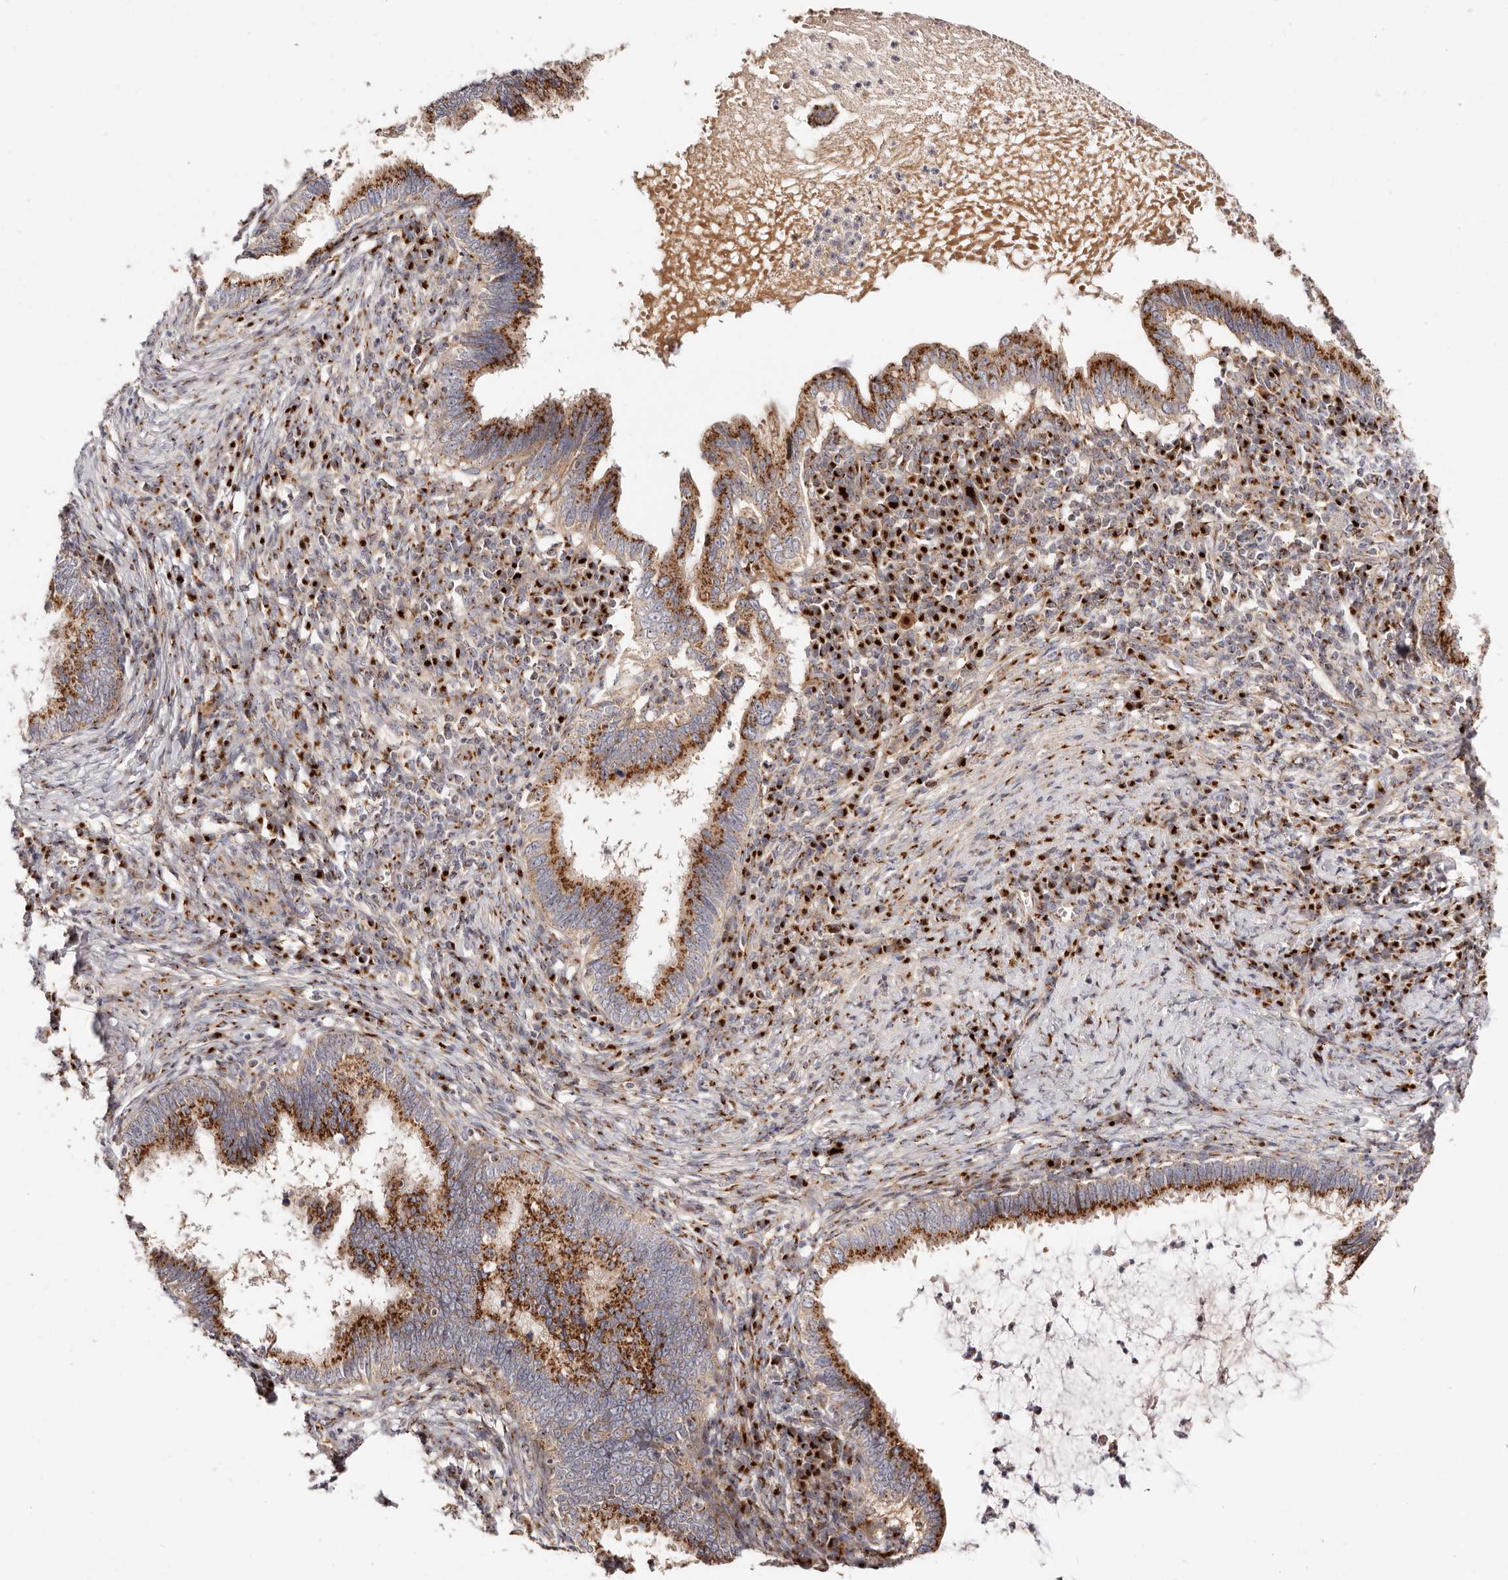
{"staining": {"intensity": "strong", "quantity": ">75%", "location": "cytoplasmic/membranous"}, "tissue": "cervical cancer", "cell_type": "Tumor cells", "image_type": "cancer", "snomed": [{"axis": "morphology", "description": "Adenocarcinoma, NOS"}, {"axis": "topography", "description": "Cervix"}], "caption": "High-power microscopy captured an IHC micrograph of cervical adenocarcinoma, revealing strong cytoplasmic/membranous staining in approximately >75% of tumor cells. (IHC, brightfield microscopy, high magnification).", "gene": "MAPK6", "patient": {"sex": "female", "age": 36}}